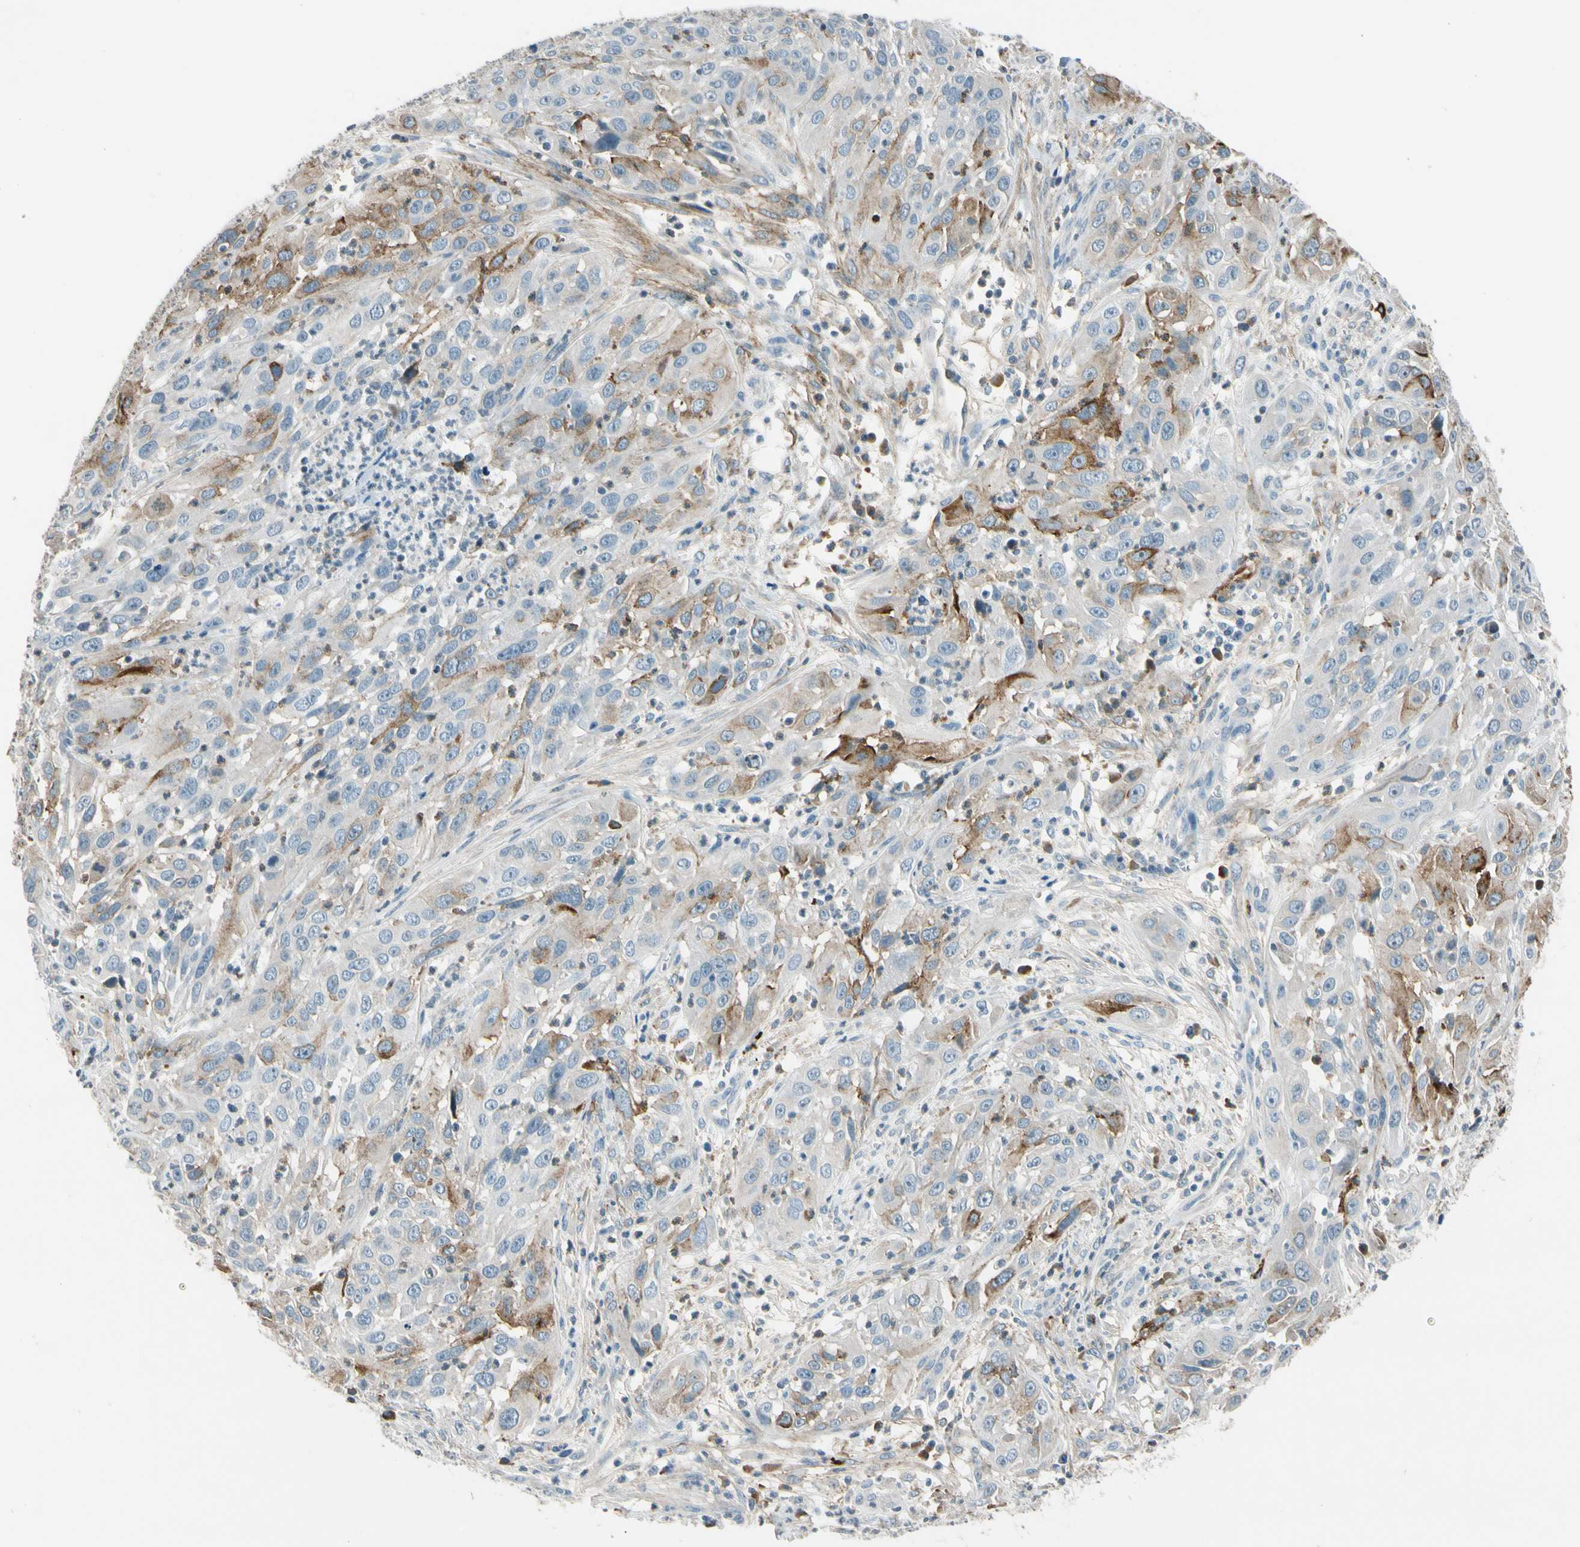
{"staining": {"intensity": "weak", "quantity": "25%-75%", "location": "cytoplasmic/membranous"}, "tissue": "cervical cancer", "cell_type": "Tumor cells", "image_type": "cancer", "snomed": [{"axis": "morphology", "description": "Squamous cell carcinoma, NOS"}, {"axis": "topography", "description": "Cervix"}], "caption": "Cervical cancer (squamous cell carcinoma) was stained to show a protein in brown. There is low levels of weak cytoplasmic/membranous expression in approximately 25%-75% of tumor cells.", "gene": "PDPN", "patient": {"sex": "female", "age": 32}}